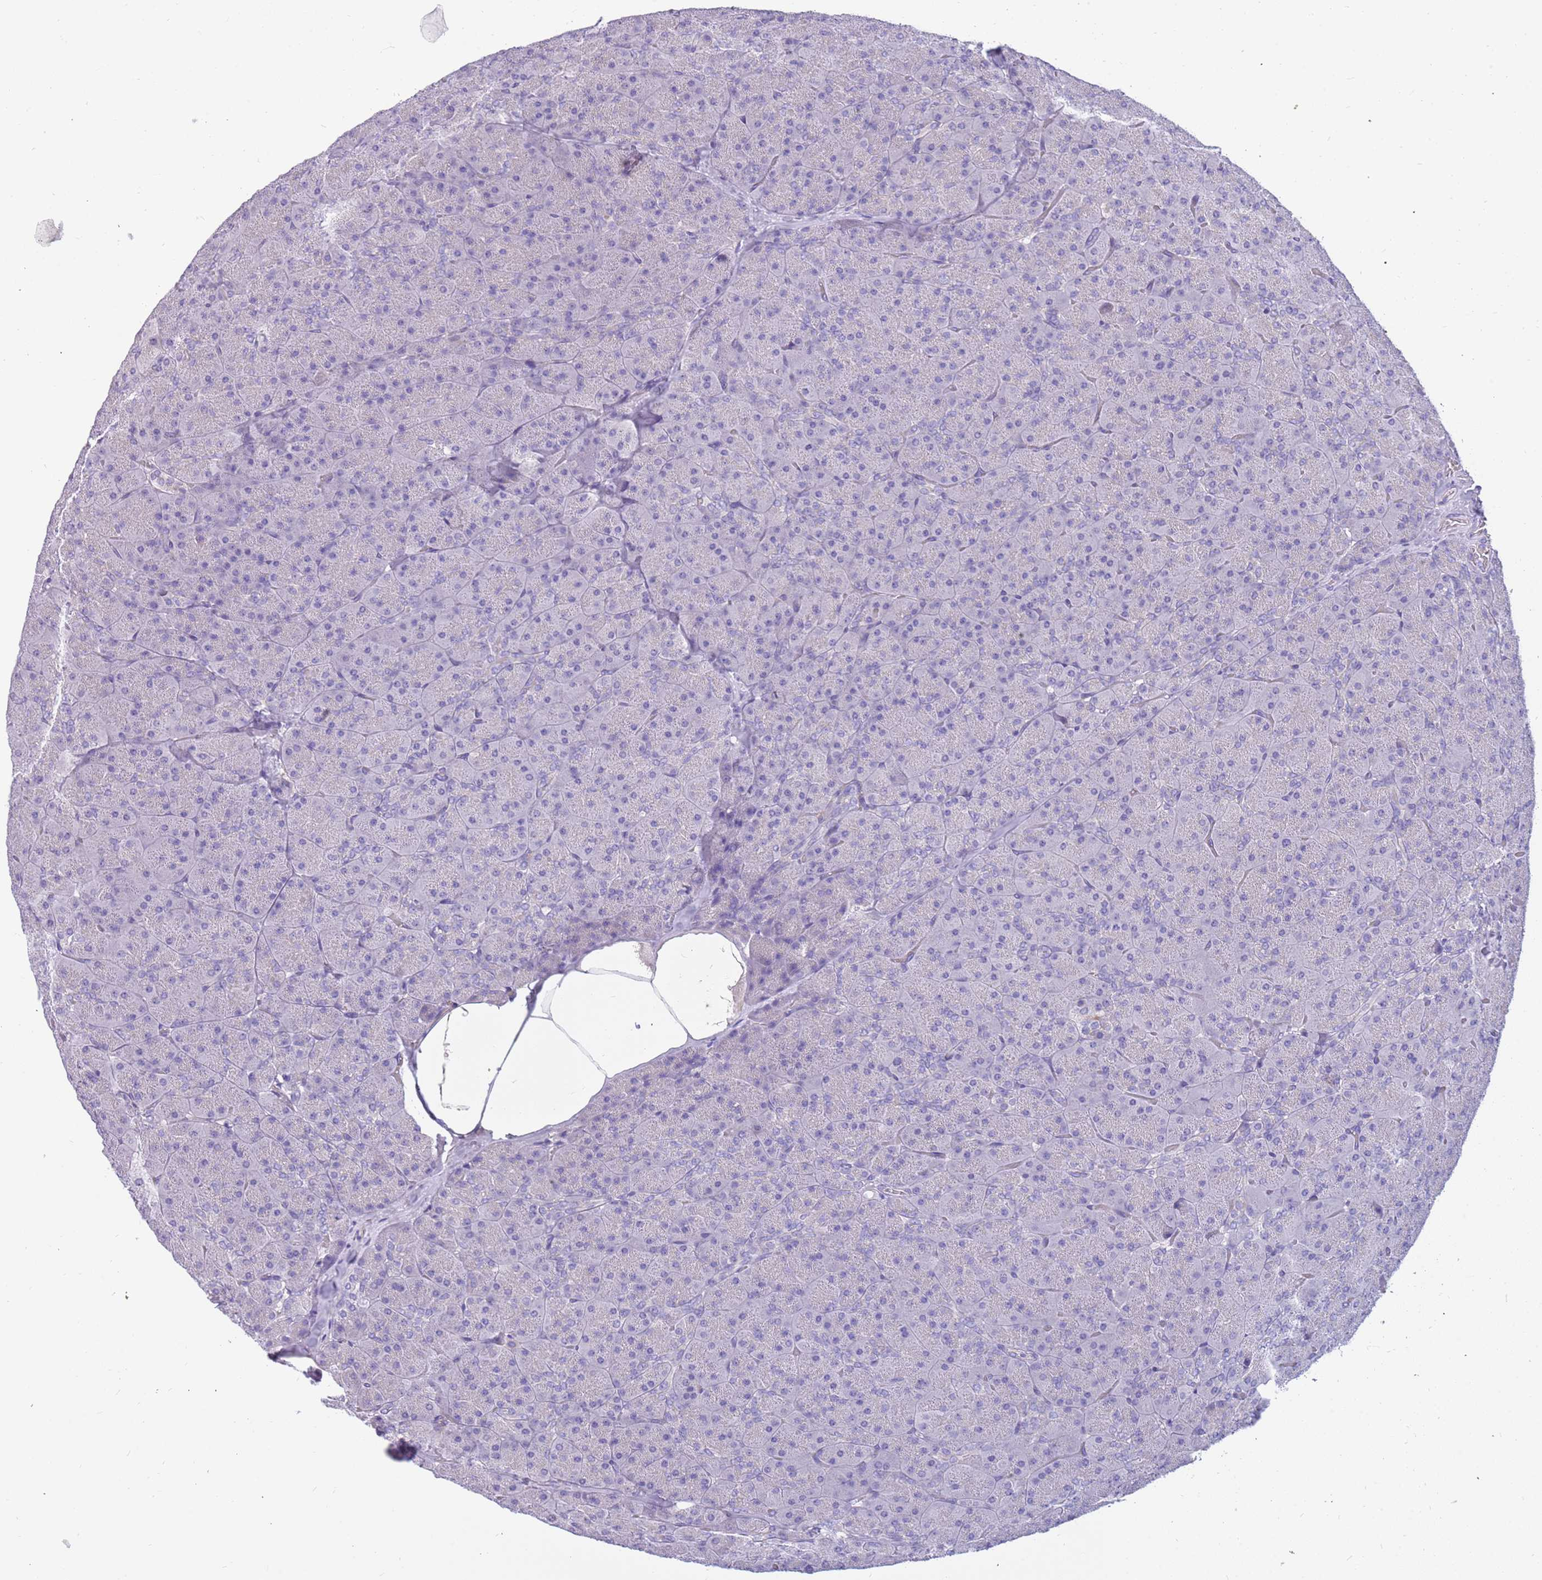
{"staining": {"intensity": "negative", "quantity": "none", "location": "none"}, "tissue": "pancreas", "cell_type": "Exocrine glandular cells", "image_type": "normal", "snomed": [{"axis": "morphology", "description": "Normal tissue, NOS"}, {"axis": "topography", "description": "Pancreas"}], "caption": "Immunohistochemistry of benign human pancreas shows no positivity in exocrine glandular cells.", "gene": "RHCG", "patient": {"sex": "male", "age": 36}}